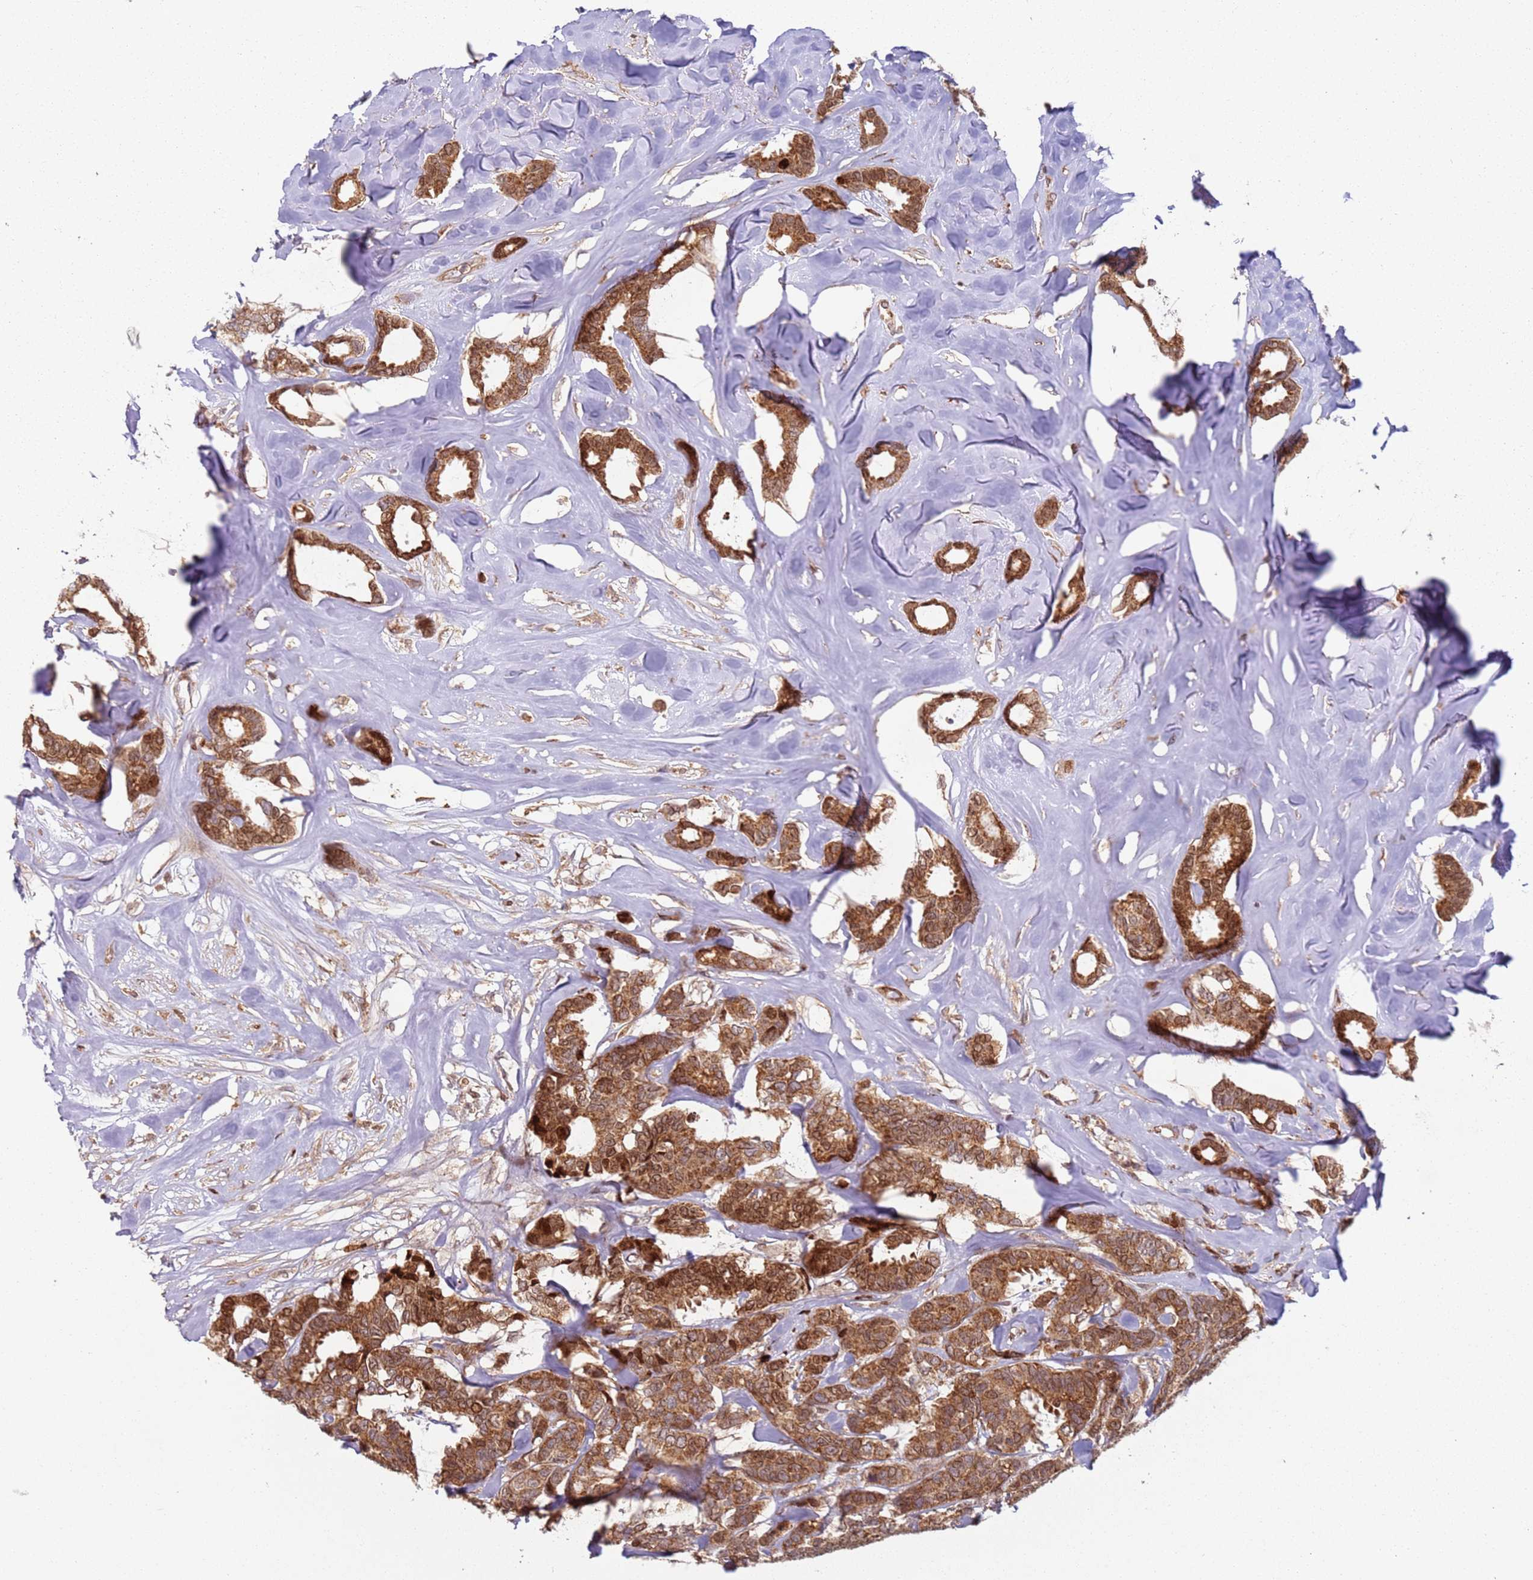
{"staining": {"intensity": "strong", "quantity": ">75%", "location": "cytoplasmic/membranous,nuclear"}, "tissue": "breast cancer", "cell_type": "Tumor cells", "image_type": "cancer", "snomed": [{"axis": "morphology", "description": "Duct carcinoma"}, {"axis": "topography", "description": "Breast"}], "caption": "Immunohistochemical staining of human intraductal carcinoma (breast) exhibits strong cytoplasmic/membranous and nuclear protein positivity in approximately >75% of tumor cells.", "gene": "HNRNPLL", "patient": {"sex": "female", "age": 87}}